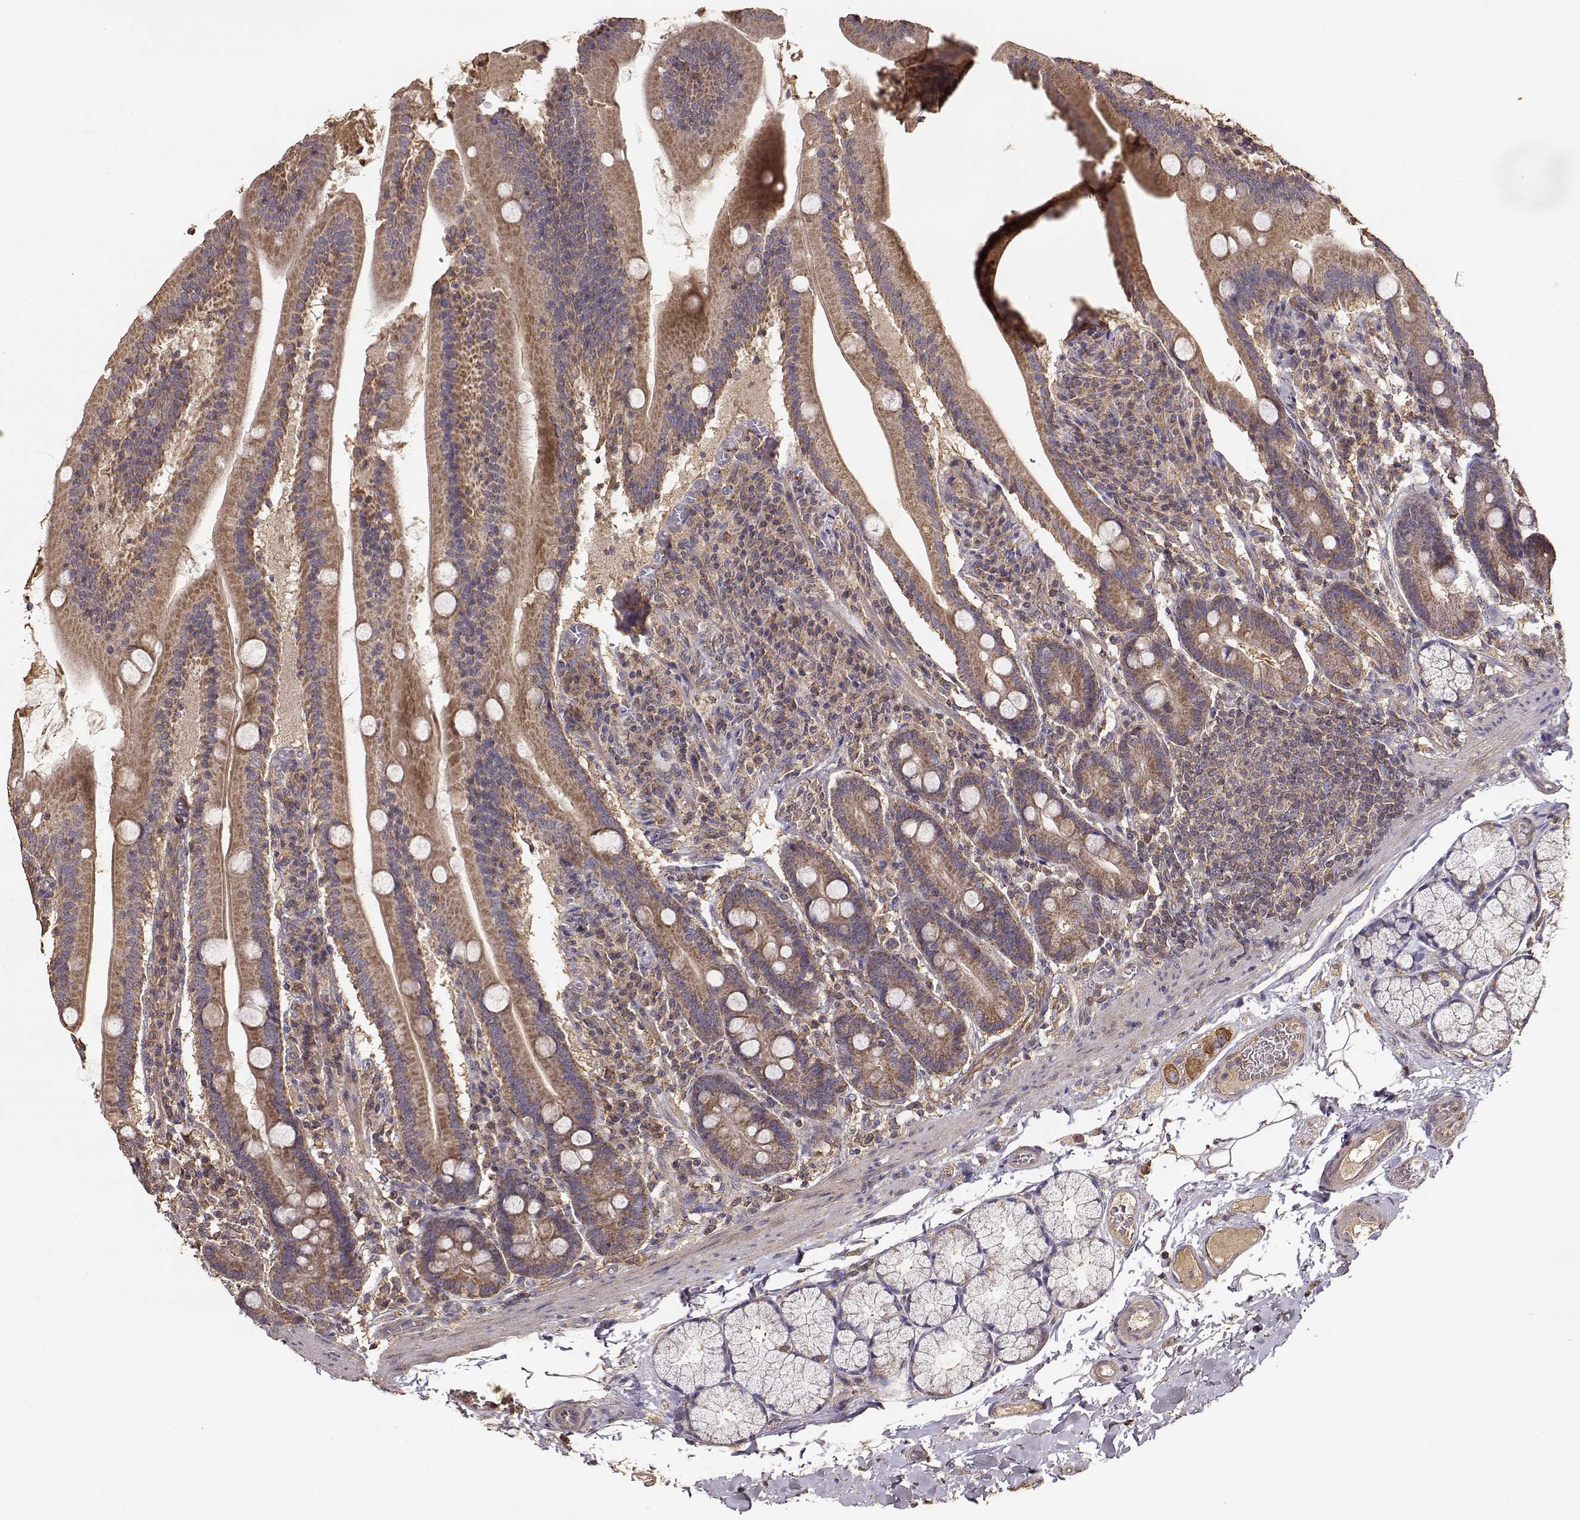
{"staining": {"intensity": "moderate", "quantity": ">75%", "location": "cytoplasmic/membranous"}, "tissue": "small intestine", "cell_type": "Glandular cells", "image_type": "normal", "snomed": [{"axis": "morphology", "description": "Normal tissue, NOS"}, {"axis": "topography", "description": "Small intestine"}], "caption": "Glandular cells show medium levels of moderate cytoplasmic/membranous positivity in about >75% of cells in benign human small intestine.", "gene": "TARS3", "patient": {"sex": "male", "age": 37}}